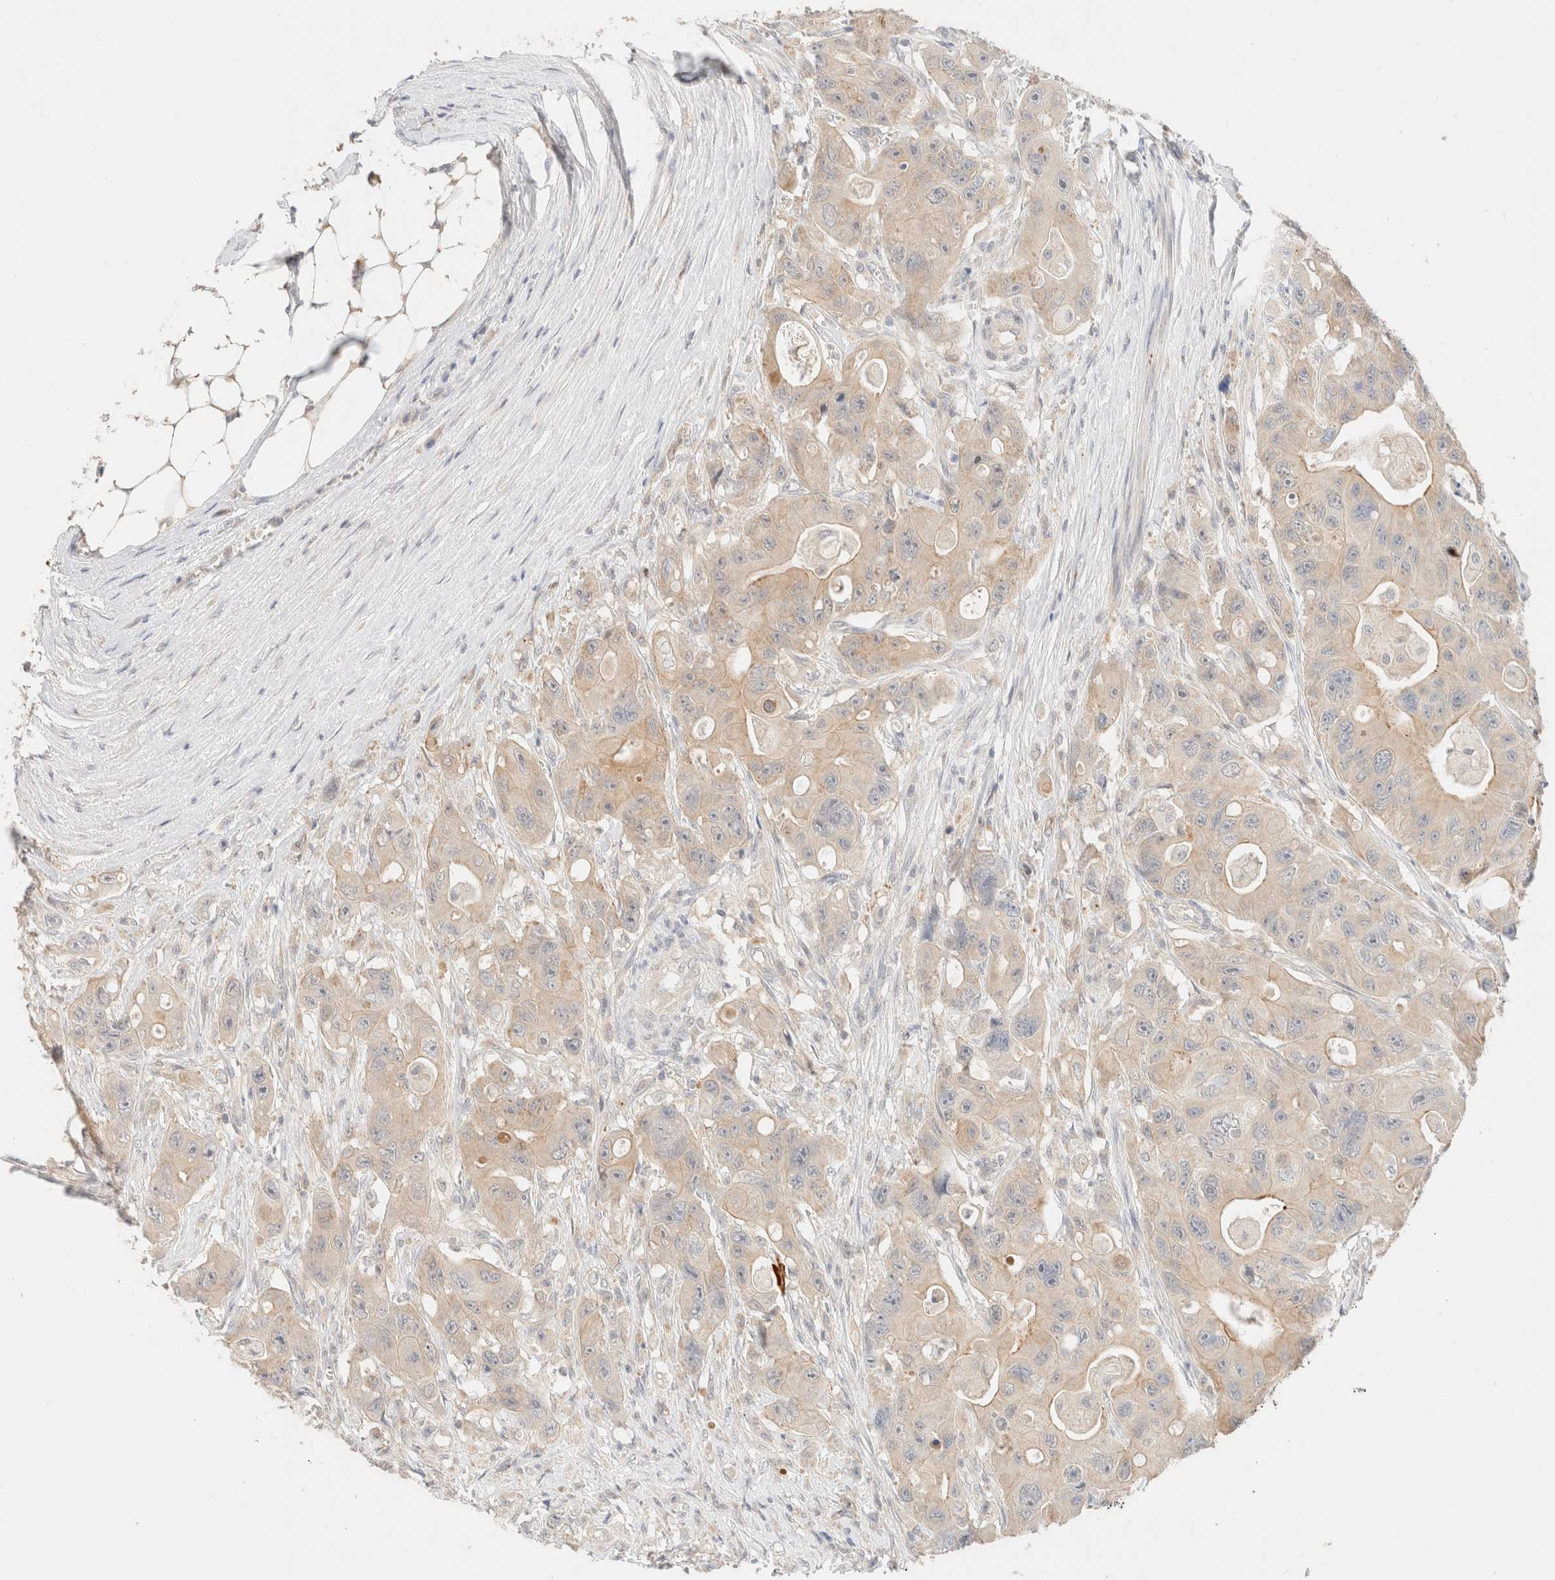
{"staining": {"intensity": "weak", "quantity": ">75%", "location": "cytoplasmic/membranous"}, "tissue": "colorectal cancer", "cell_type": "Tumor cells", "image_type": "cancer", "snomed": [{"axis": "morphology", "description": "Adenocarcinoma, NOS"}, {"axis": "topography", "description": "Colon"}], "caption": "Brown immunohistochemical staining in colorectal adenocarcinoma demonstrates weak cytoplasmic/membranous staining in approximately >75% of tumor cells. Using DAB (3,3'-diaminobenzidine) (brown) and hematoxylin (blue) stains, captured at high magnification using brightfield microscopy.", "gene": "SGSM2", "patient": {"sex": "female", "age": 46}}